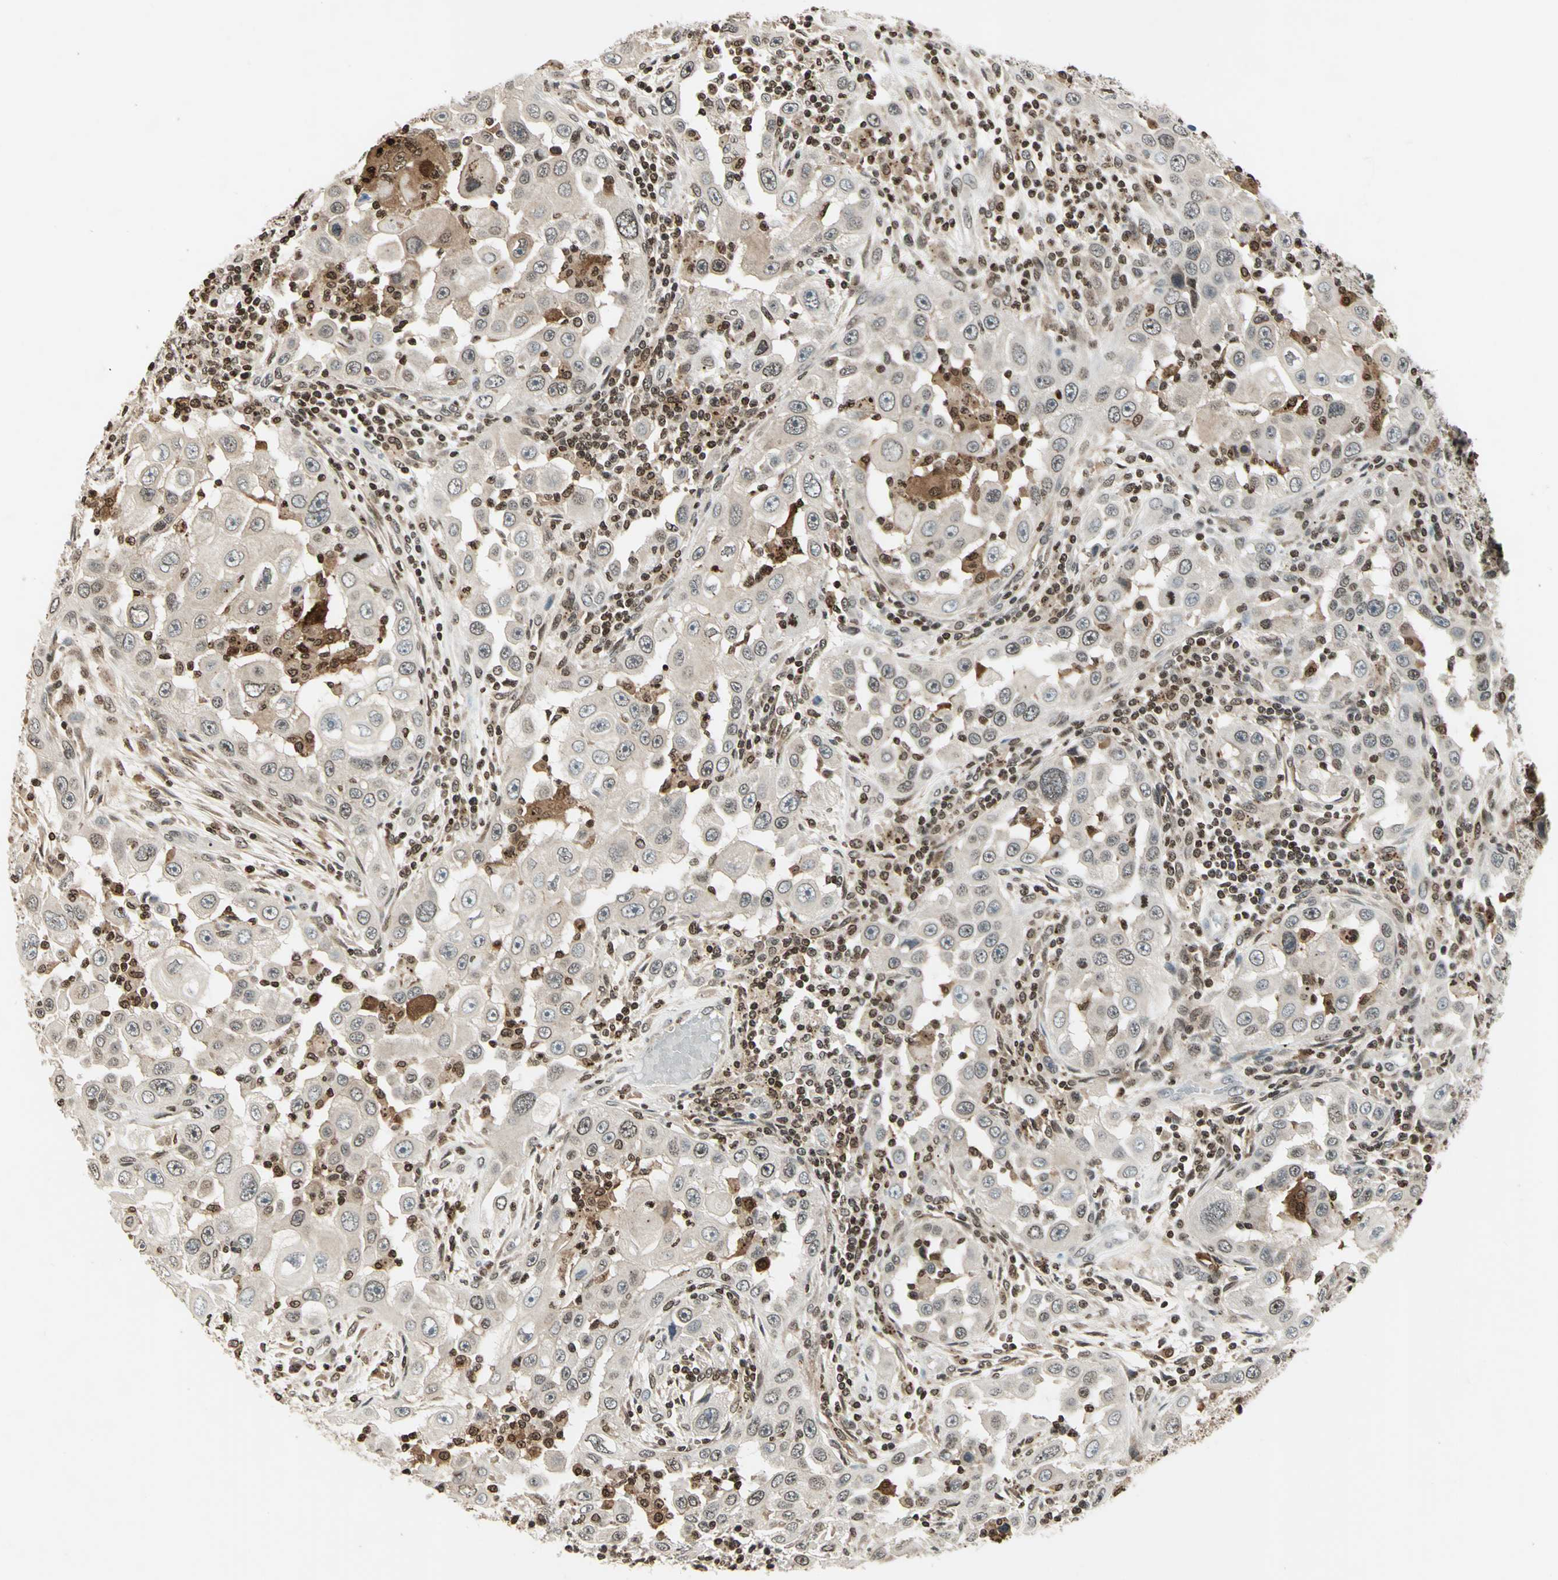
{"staining": {"intensity": "weak", "quantity": ">75%", "location": "cytoplasmic/membranous,nuclear"}, "tissue": "head and neck cancer", "cell_type": "Tumor cells", "image_type": "cancer", "snomed": [{"axis": "morphology", "description": "Carcinoma, NOS"}, {"axis": "topography", "description": "Head-Neck"}], "caption": "Protein expression by immunohistochemistry demonstrates weak cytoplasmic/membranous and nuclear positivity in approximately >75% of tumor cells in head and neck cancer.", "gene": "LGALS3", "patient": {"sex": "male", "age": 87}}